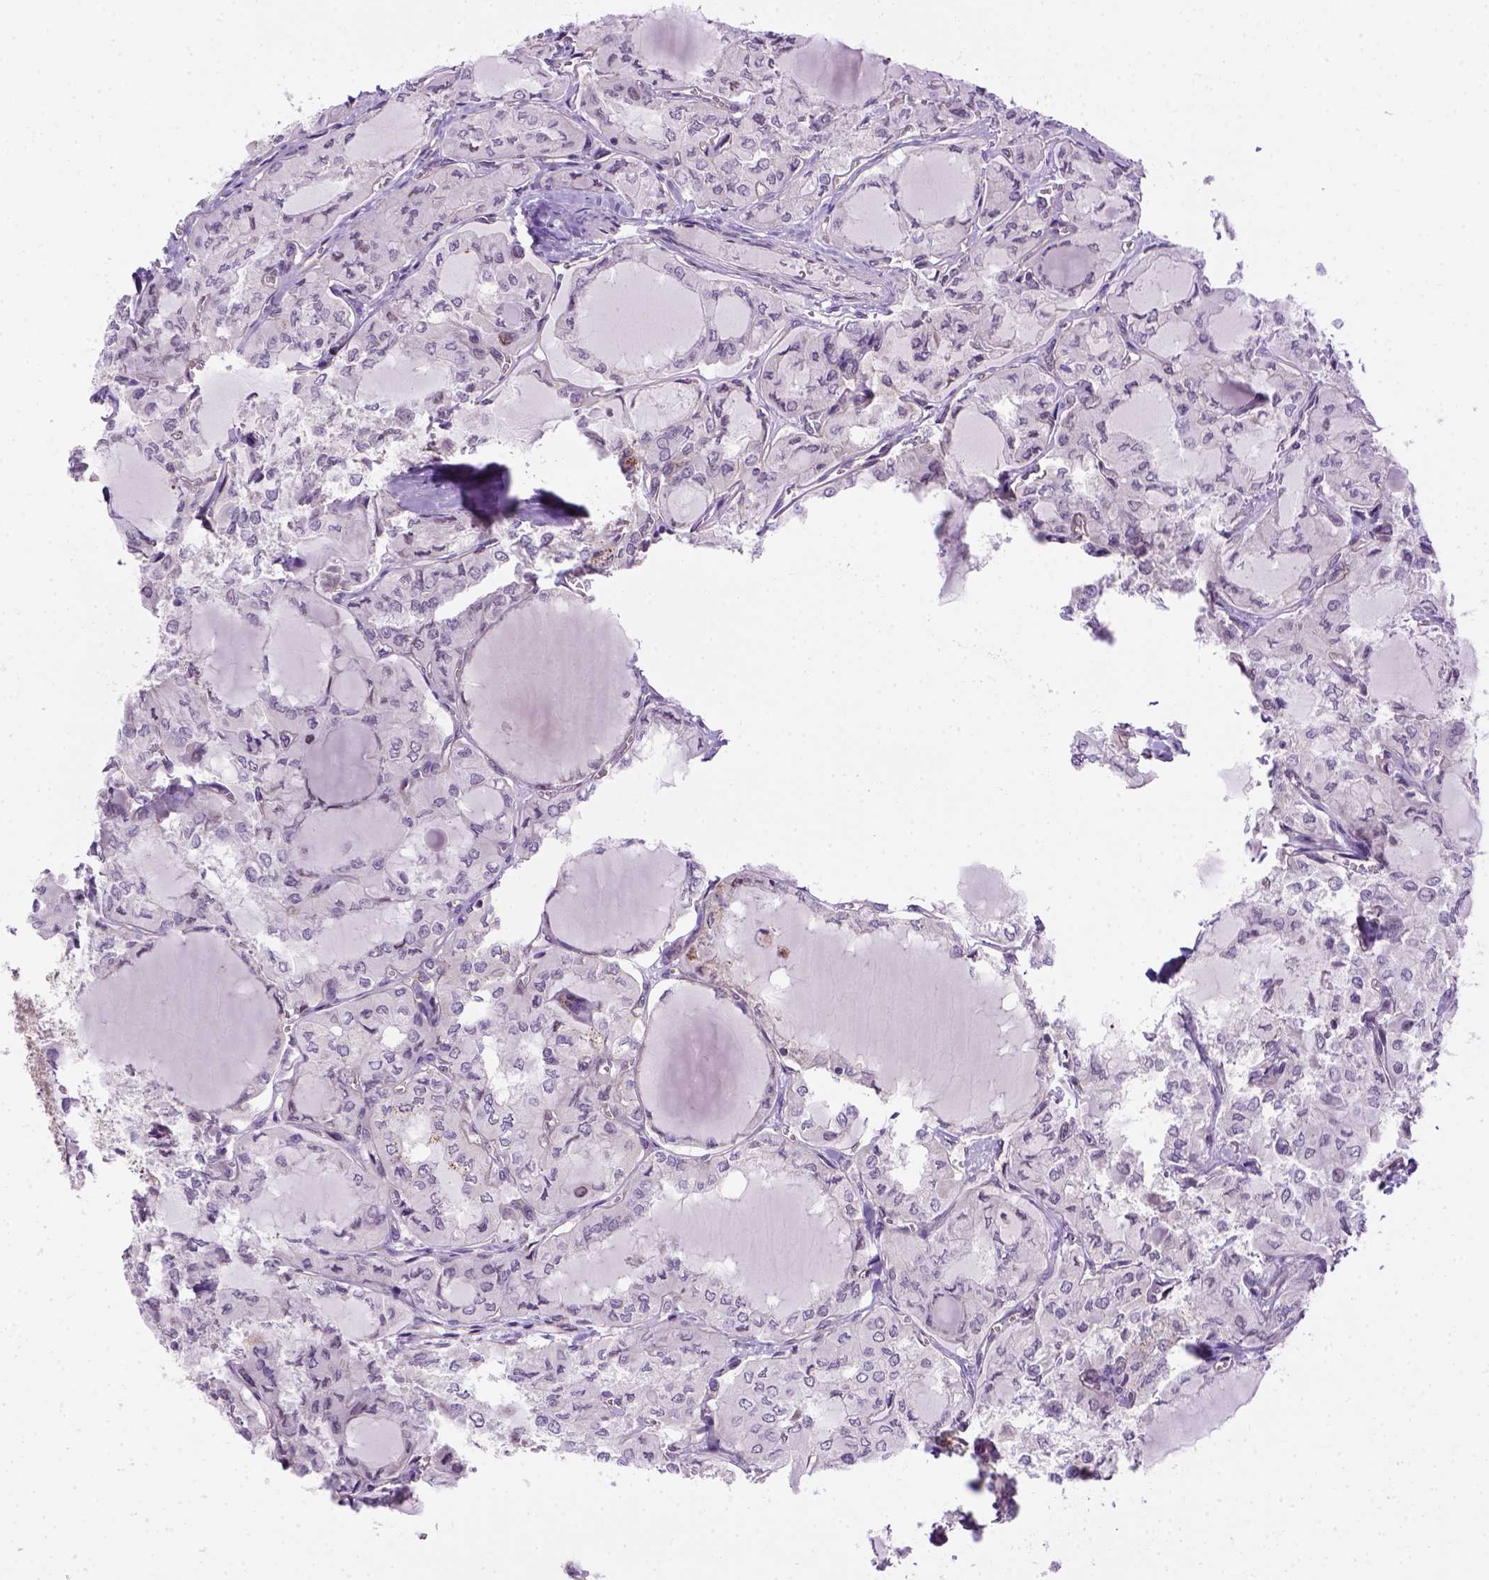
{"staining": {"intensity": "negative", "quantity": "none", "location": "none"}, "tissue": "thyroid cancer", "cell_type": "Tumor cells", "image_type": "cancer", "snomed": [{"axis": "morphology", "description": "Papillary adenocarcinoma, NOS"}, {"axis": "topography", "description": "Thyroid gland"}], "caption": "Thyroid cancer was stained to show a protein in brown. There is no significant positivity in tumor cells.", "gene": "KAZN", "patient": {"sex": "male", "age": 20}}